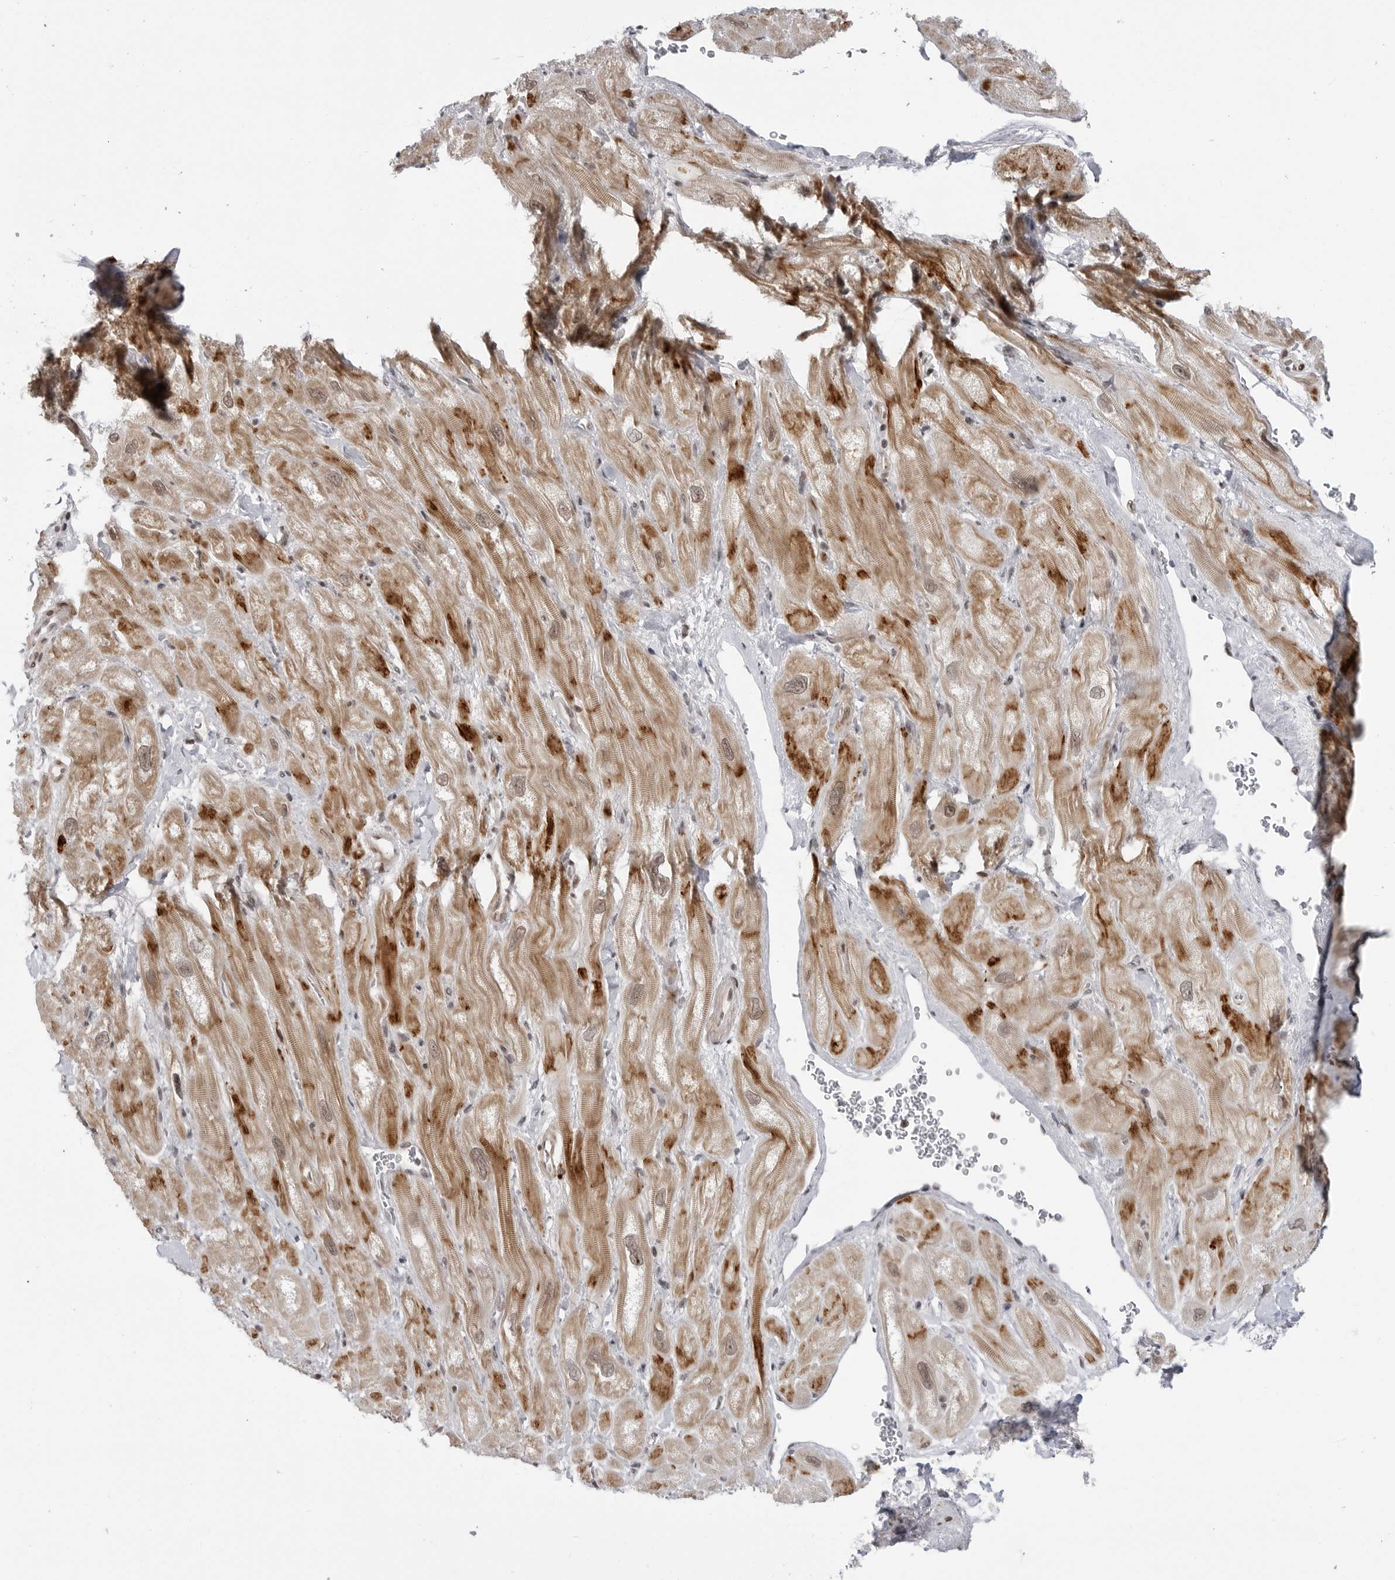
{"staining": {"intensity": "moderate", "quantity": "25%-75%", "location": "cytoplasmic/membranous,nuclear"}, "tissue": "heart muscle", "cell_type": "Cardiomyocytes", "image_type": "normal", "snomed": [{"axis": "morphology", "description": "Normal tissue, NOS"}, {"axis": "topography", "description": "Heart"}], "caption": "Immunohistochemical staining of unremarkable human heart muscle displays medium levels of moderate cytoplasmic/membranous,nuclear positivity in approximately 25%-75% of cardiomyocytes.", "gene": "TRIM66", "patient": {"sex": "male", "age": 49}}